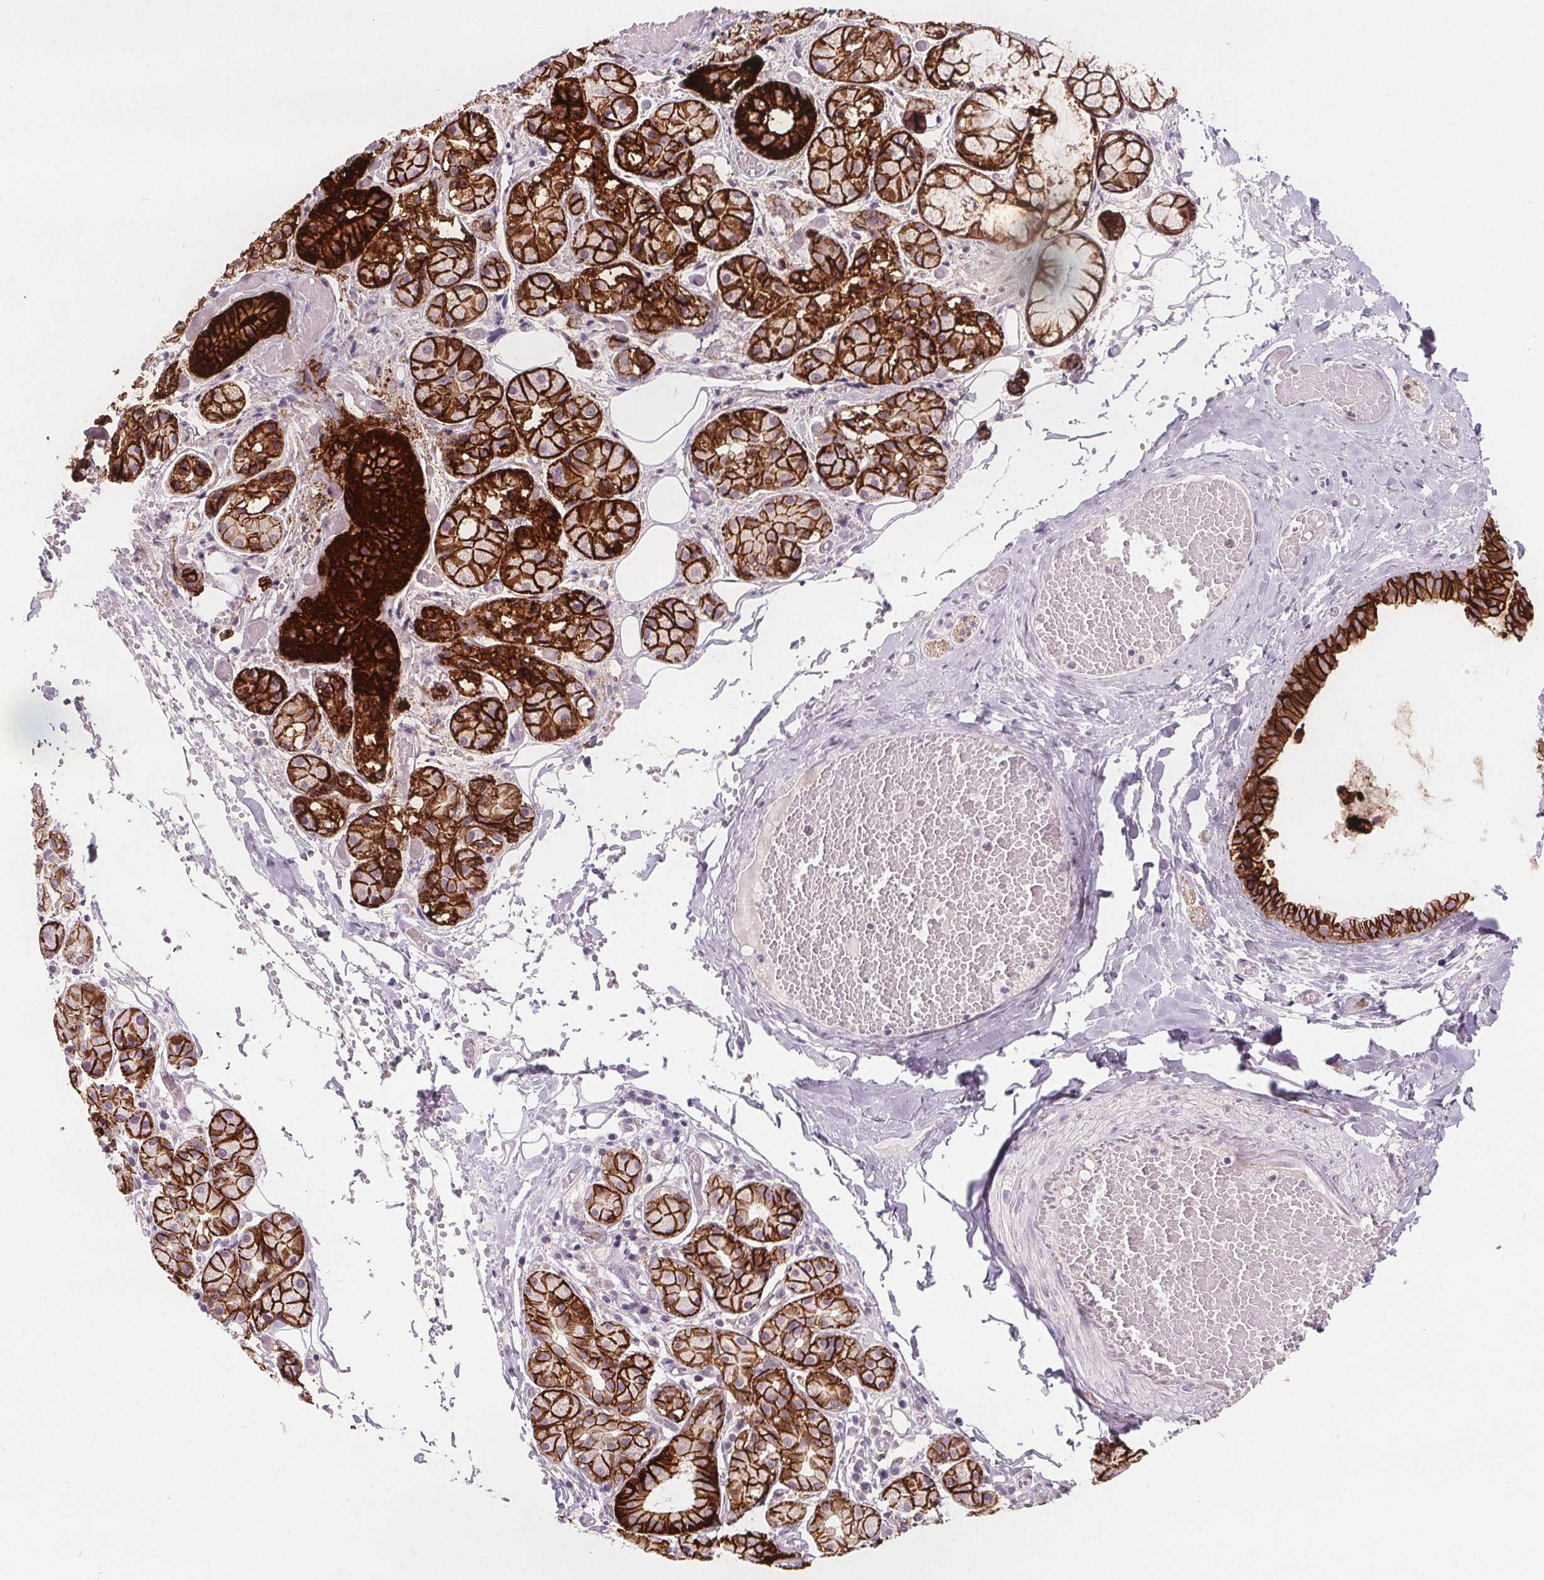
{"staining": {"intensity": "strong", "quantity": ">75%", "location": "cytoplasmic/membranous"}, "tissue": "salivary gland", "cell_type": "Glandular cells", "image_type": "normal", "snomed": [{"axis": "morphology", "description": "Normal tissue, NOS"}, {"axis": "topography", "description": "Salivary gland"}, {"axis": "topography", "description": "Peripheral nerve tissue"}], "caption": "Glandular cells exhibit high levels of strong cytoplasmic/membranous staining in about >75% of cells in benign human salivary gland. Immunohistochemistry (ihc) stains the protein of interest in brown and the nuclei are stained blue.", "gene": "ATP1A1", "patient": {"sex": "male", "age": 71}}